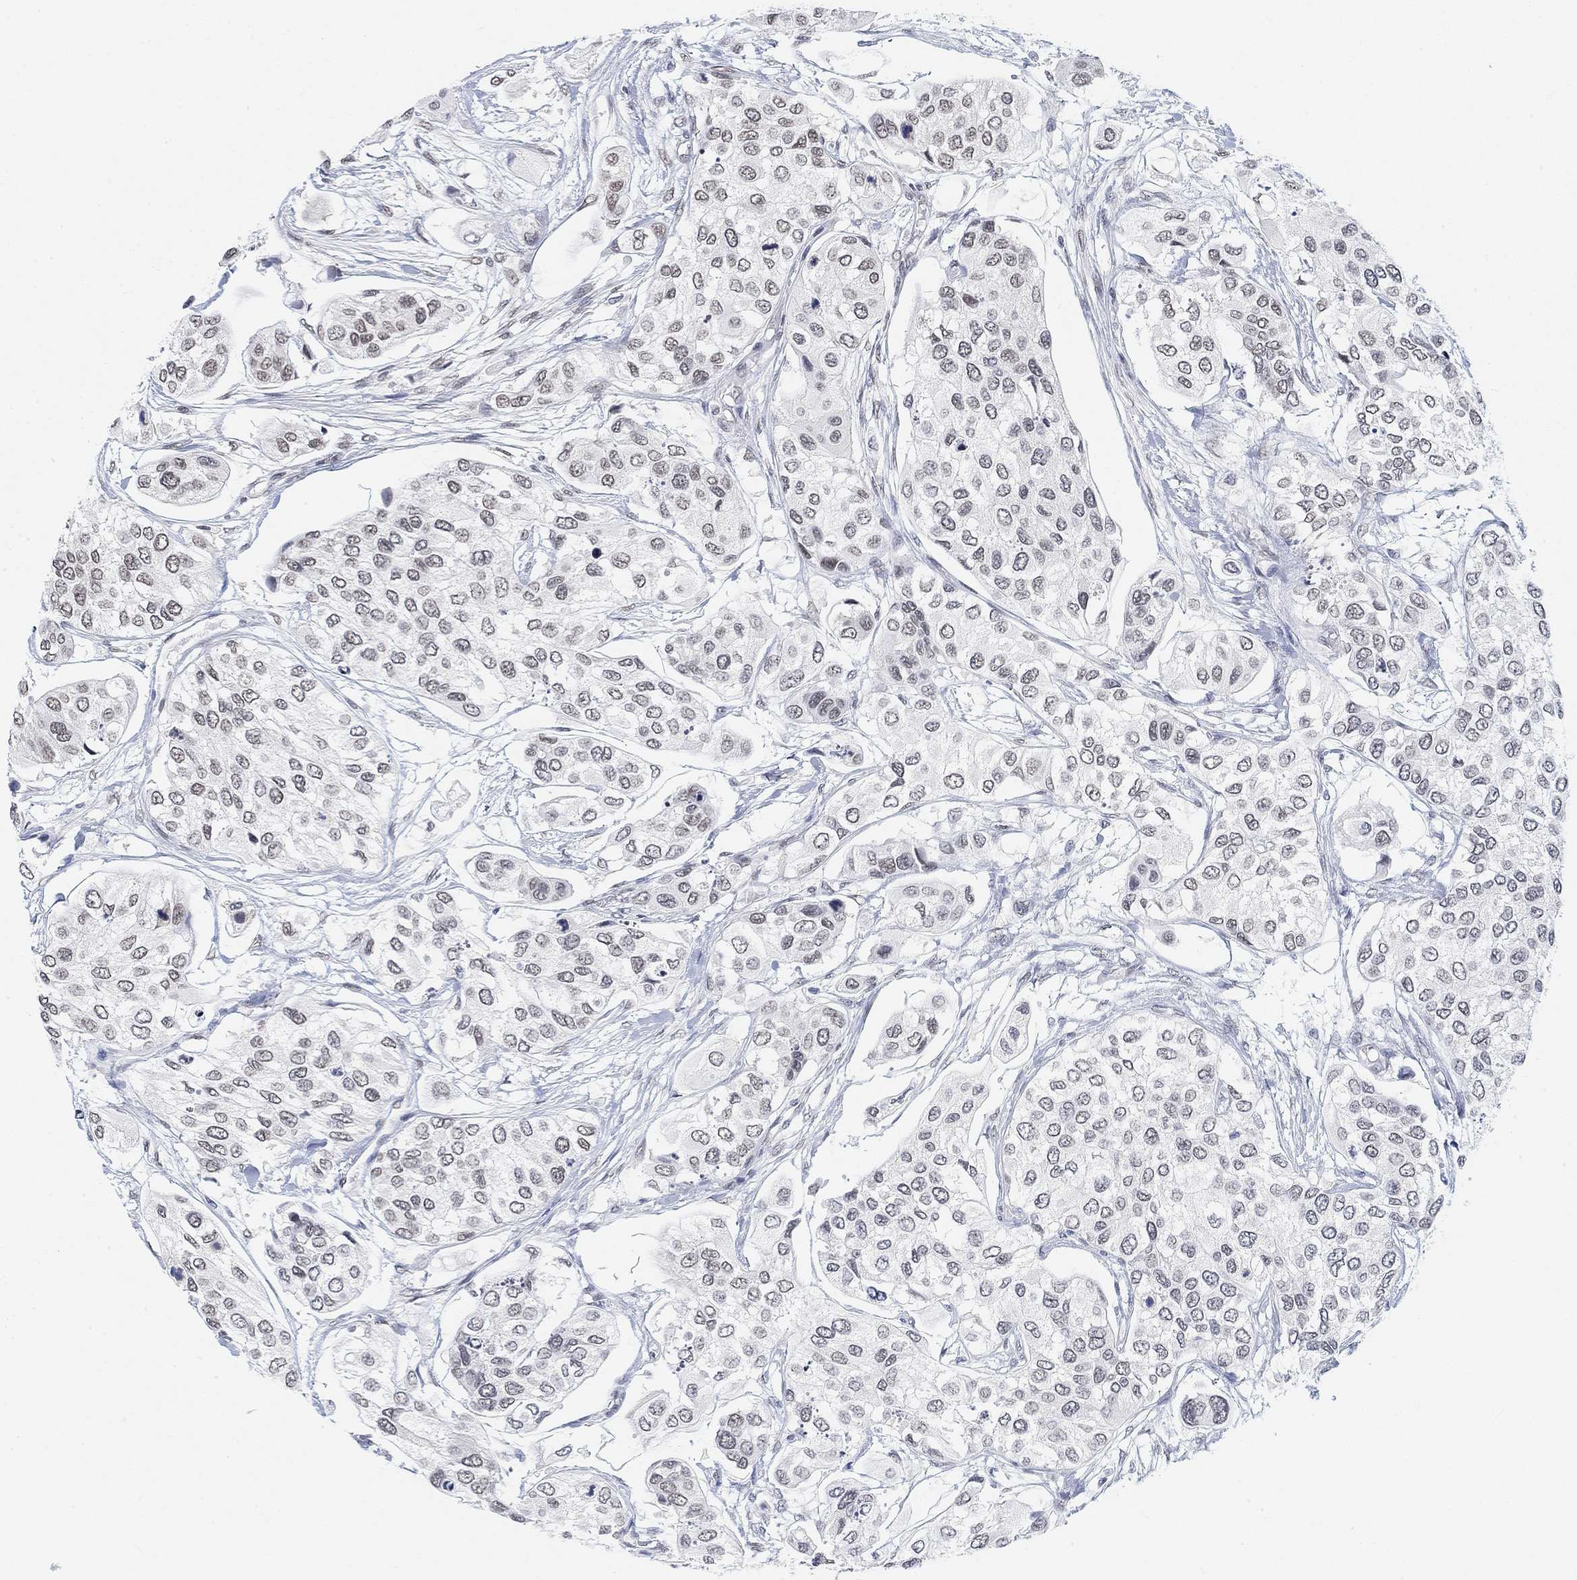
{"staining": {"intensity": "weak", "quantity": "25%-75%", "location": "nuclear"}, "tissue": "urothelial cancer", "cell_type": "Tumor cells", "image_type": "cancer", "snomed": [{"axis": "morphology", "description": "Urothelial carcinoma, High grade"}, {"axis": "topography", "description": "Urinary bladder"}], "caption": "Immunohistochemistry photomicrograph of urothelial carcinoma (high-grade) stained for a protein (brown), which exhibits low levels of weak nuclear positivity in about 25%-75% of tumor cells.", "gene": "PURG", "patient": {"sex": "male", "age": 77}}